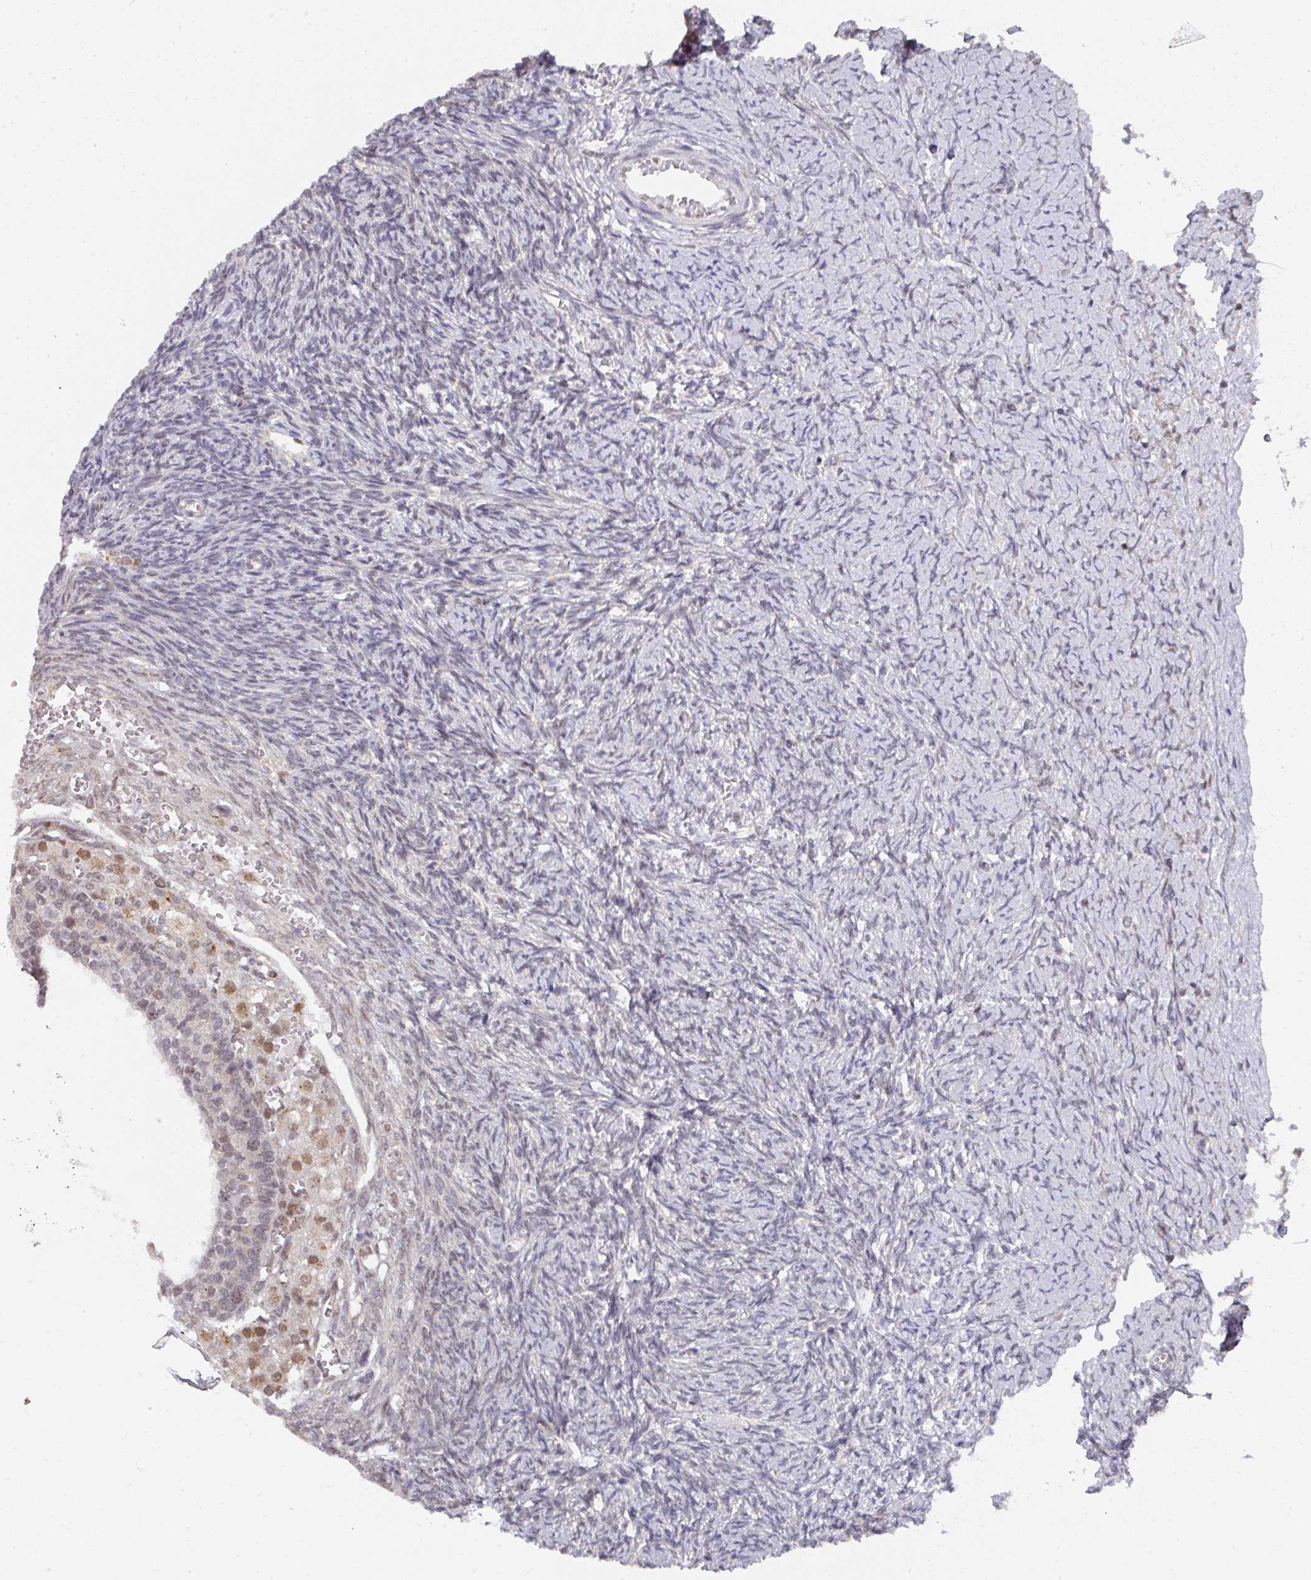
{"staining": {"intensity": "negative", "quantity": "none", "location": "none"}, "tissue": "ovary", "cell_type": "Ovarian stroma cells", "image_type": "normal", "snomed": [{"axis": "morphology", "description": "Normal tissue, NOS"}, {"axis": "topography", "description": "Ovary"}], "caption": "A high-resolution photomicrograph shows immunohistochemistry staining of benign ovary, which exhibits no significant staining in ovarian stroma cells. Brightfield microscopy of immunohistochemistry (IHC) stained with DAB (brown) and hematoxylin (blue), captured at high magnification.", "gene": "C18orf25", "patient": {"sex": "female", "age": 39}}